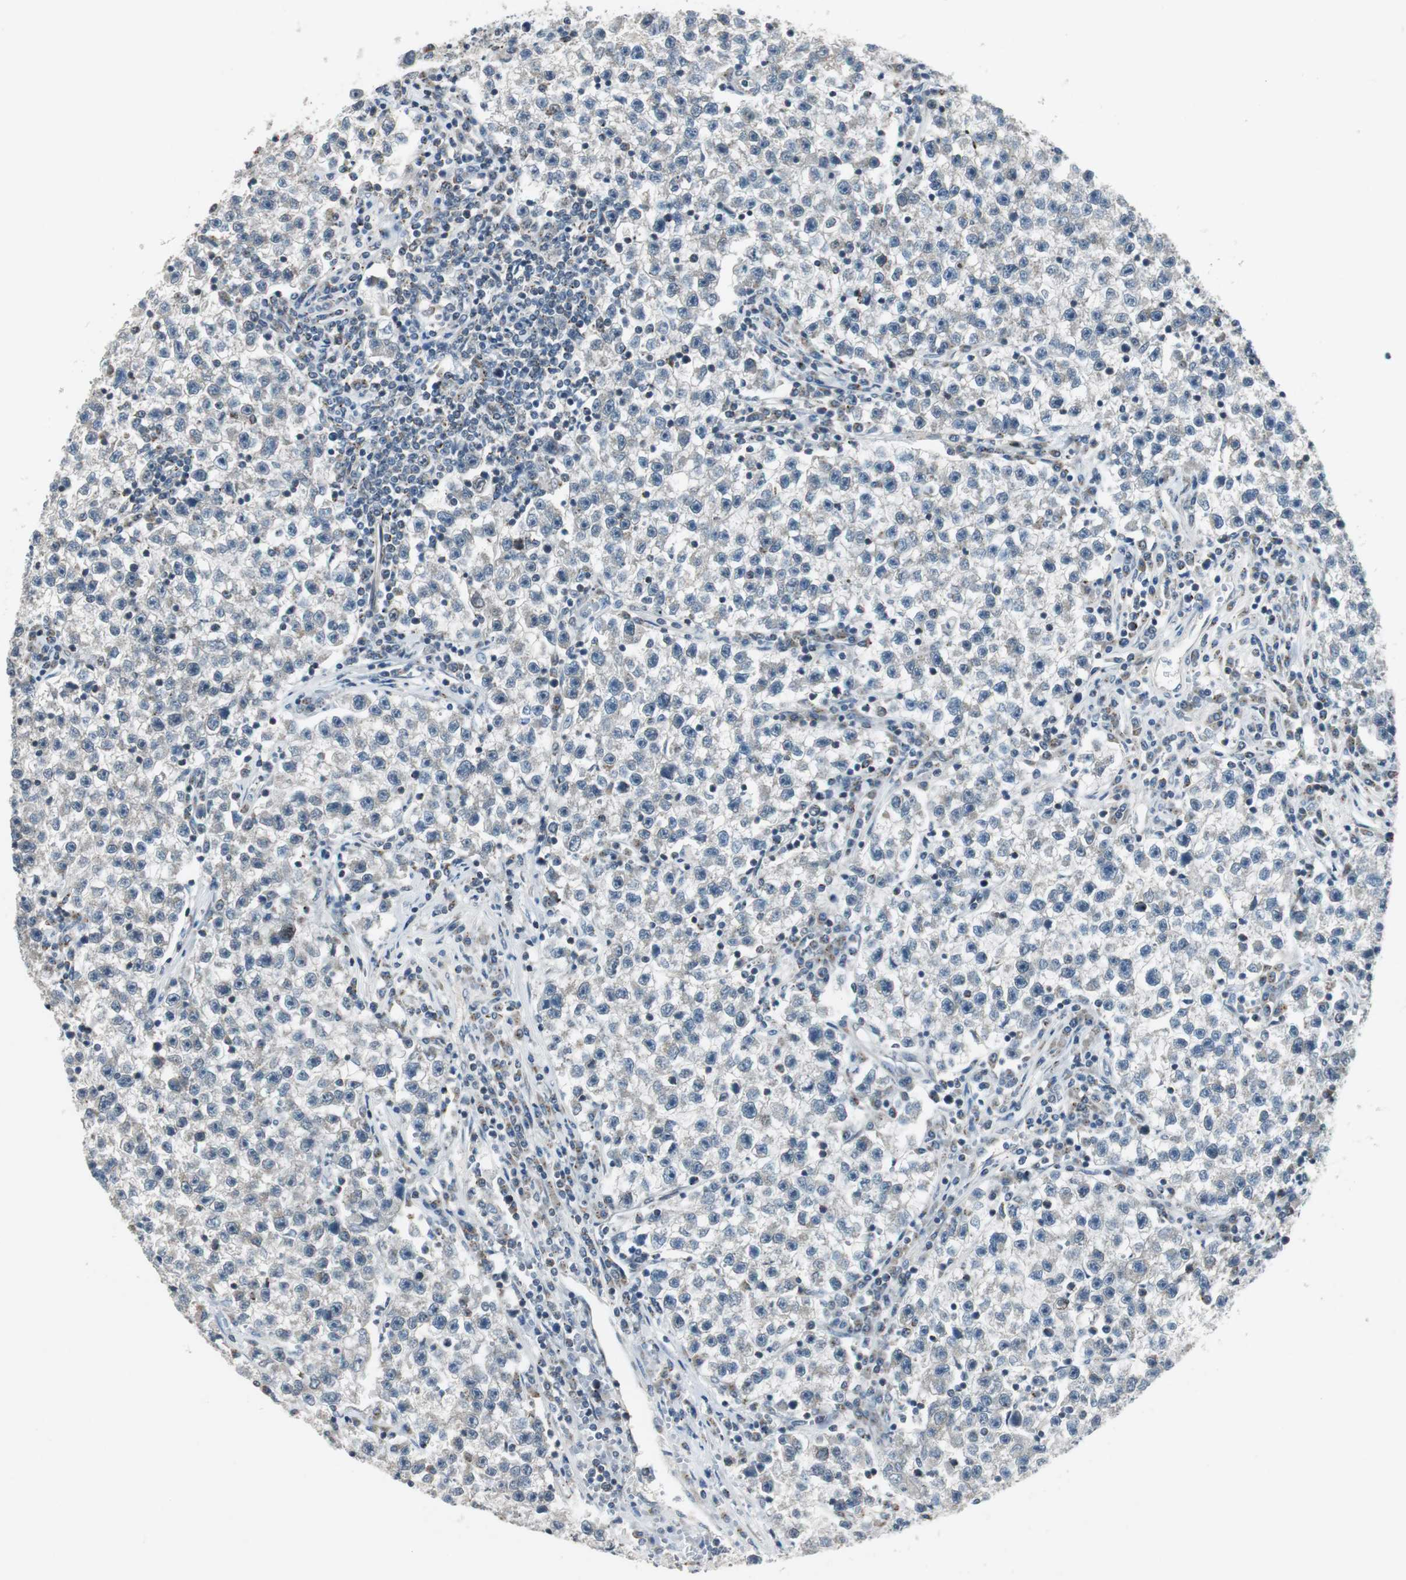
{"staining": {"intensity": "negative", "quantity": "none", "location": "none"}, "tissue": "testis cancer", "cell_type": "Tumor cells", "image_type": "cancer", "snomed": [{"axis": "morphology", "description": "Seminoma, NOS"}, {"axis": "topography", "description": "Testis"}], "caption": "Micrograph shows no protein expression in tumor cells of testis cancer tissue.", "gene": "AJUBA", "patient": {"sex": "male", "age": 22}}